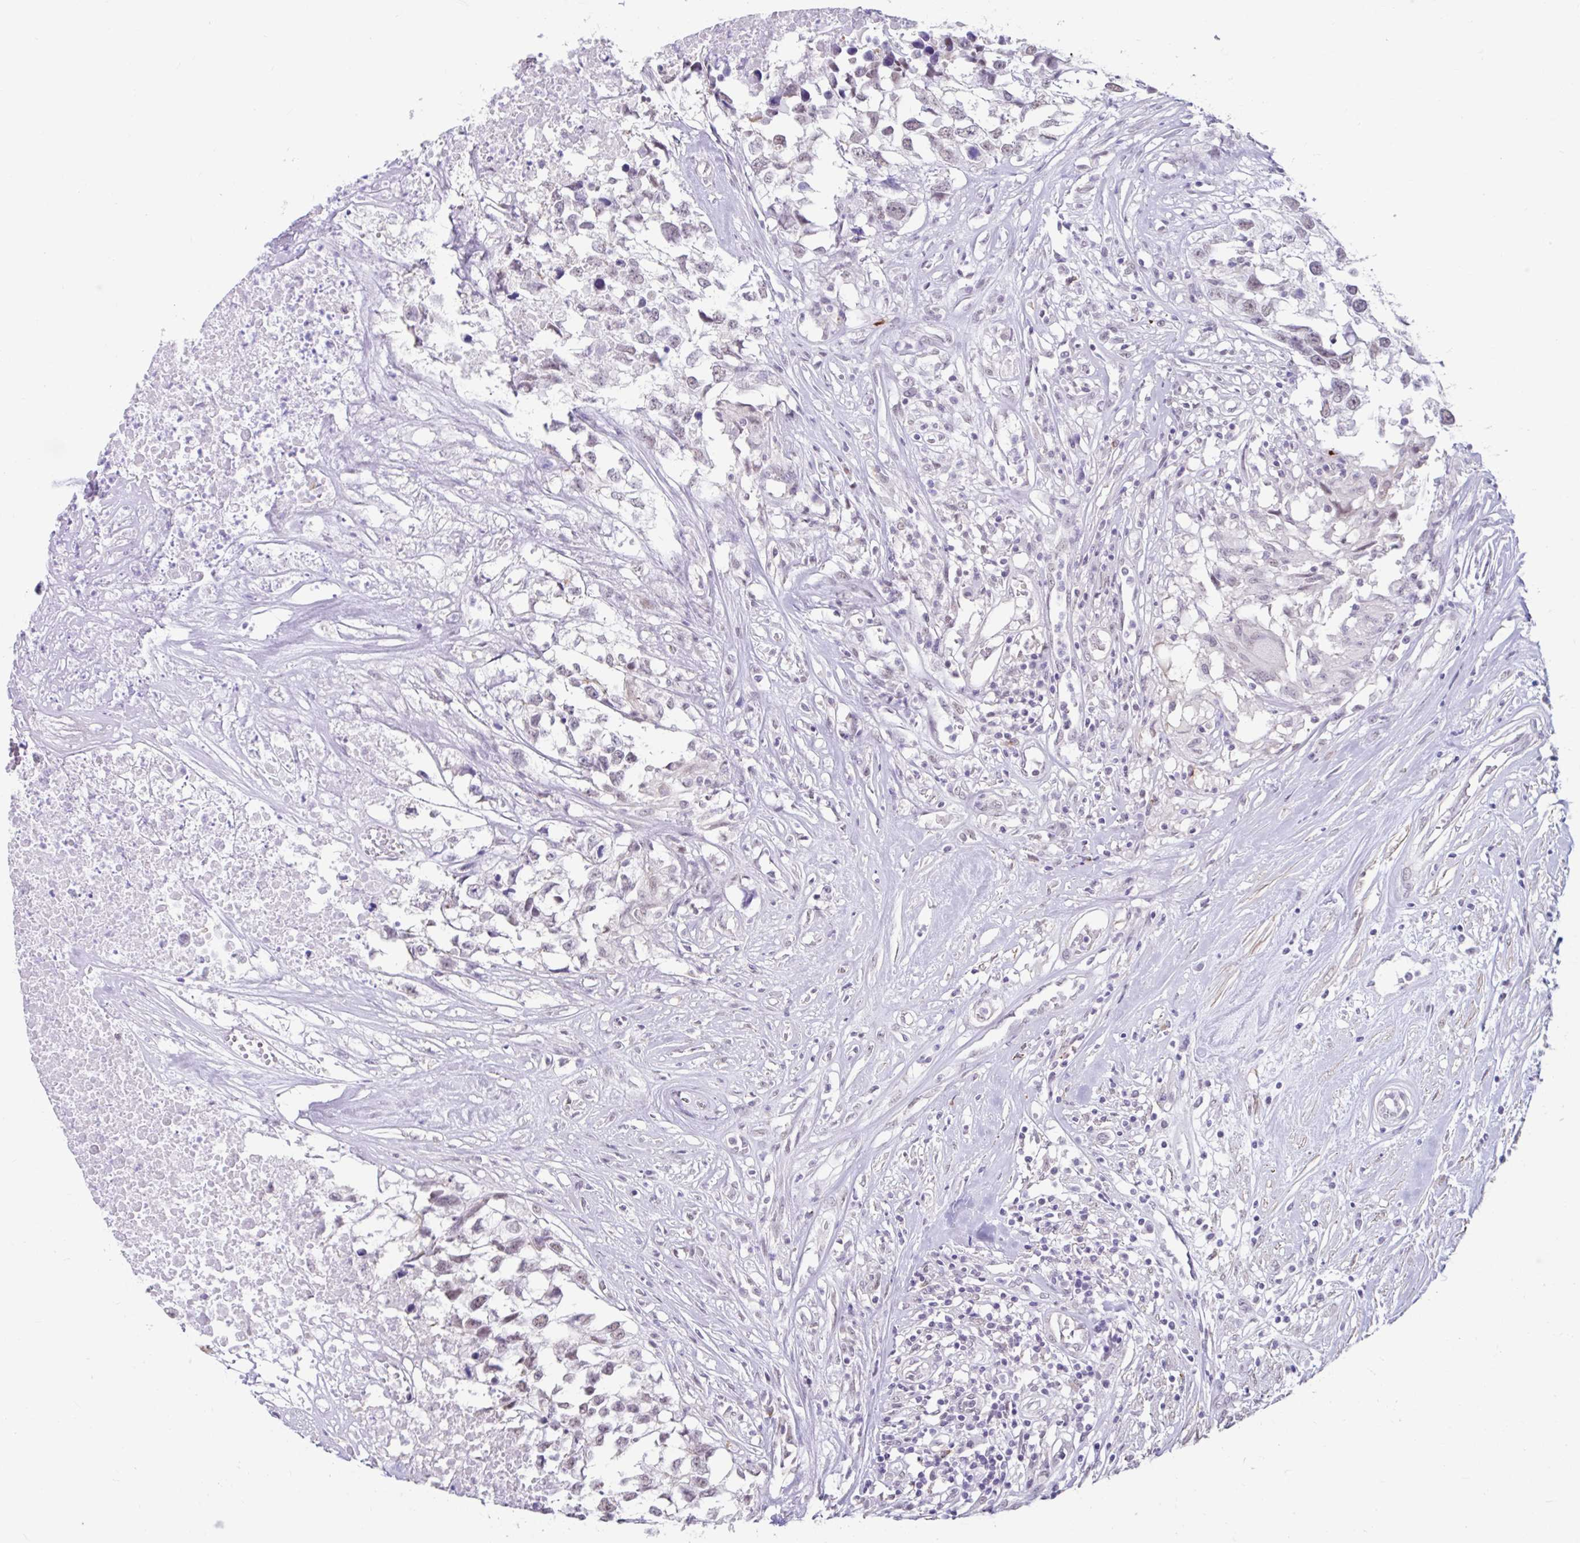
{"staining": {"intensity": "weak", "quantity": "25%-75%", "location": "nuclear"}, "tissue": "testis cancer", "cell_type": "Tumor cells", "image_type": "cancer", "snomed": [{"axis": "morphology", "description": "Carcinoma, Embryonal, NOS"}, {"axis": "topography", "description": "Testis"}], "caption": "IHC photomicrograph of neoplastic tissue: testis embryonal carcinoma stained using immunohistochemistry (IHC) displays low levels of weak protein expression localized specifically in the nuclear of tumor cells, appearing as a nuclear brown color.", "gene": "DCAF17", "patient": {"sex": "male", "age": 83}}